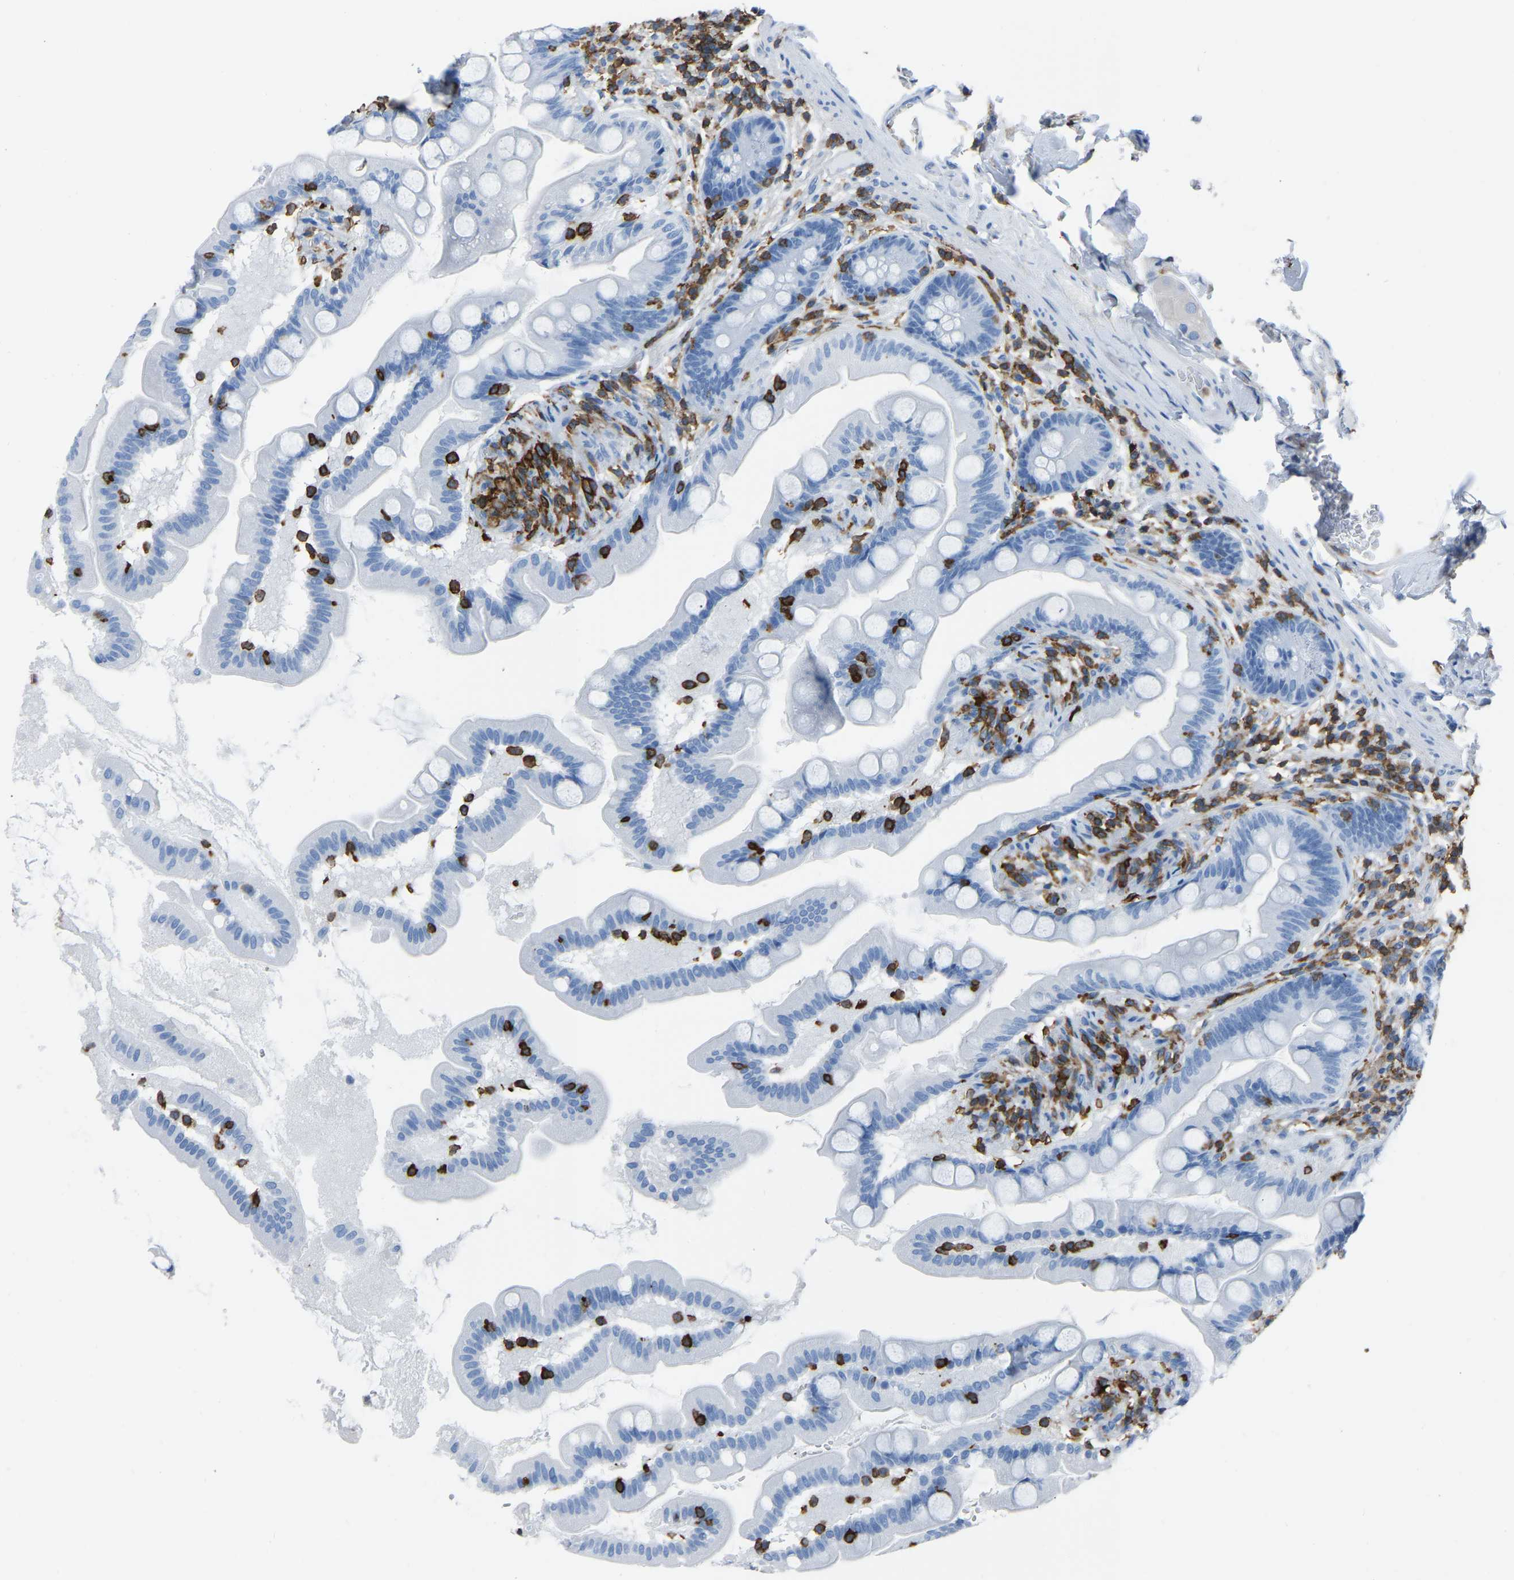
{"staining": {"intensity": "negative", "quantity": "none", "location": "none"}, "tissue": "small intestine", "cell_type": "Glandular cells", "image_type": "normal", "snomed": [{"axis": "morphology", "description": "Normal tissue, NOS"}, {"axis": "topography", "description": "Small intestine"}], "caption": "Small intestine was stained to show a protein in brown. There is no significant expression in glandular cells. The staining is performed using DAB (3,3'-diaminobenzidine) brown chromogen with nuclei counter-stained in using hematoxylin.", "gene": "LSP1", "patient": {"sex": "female", "age": 56}}